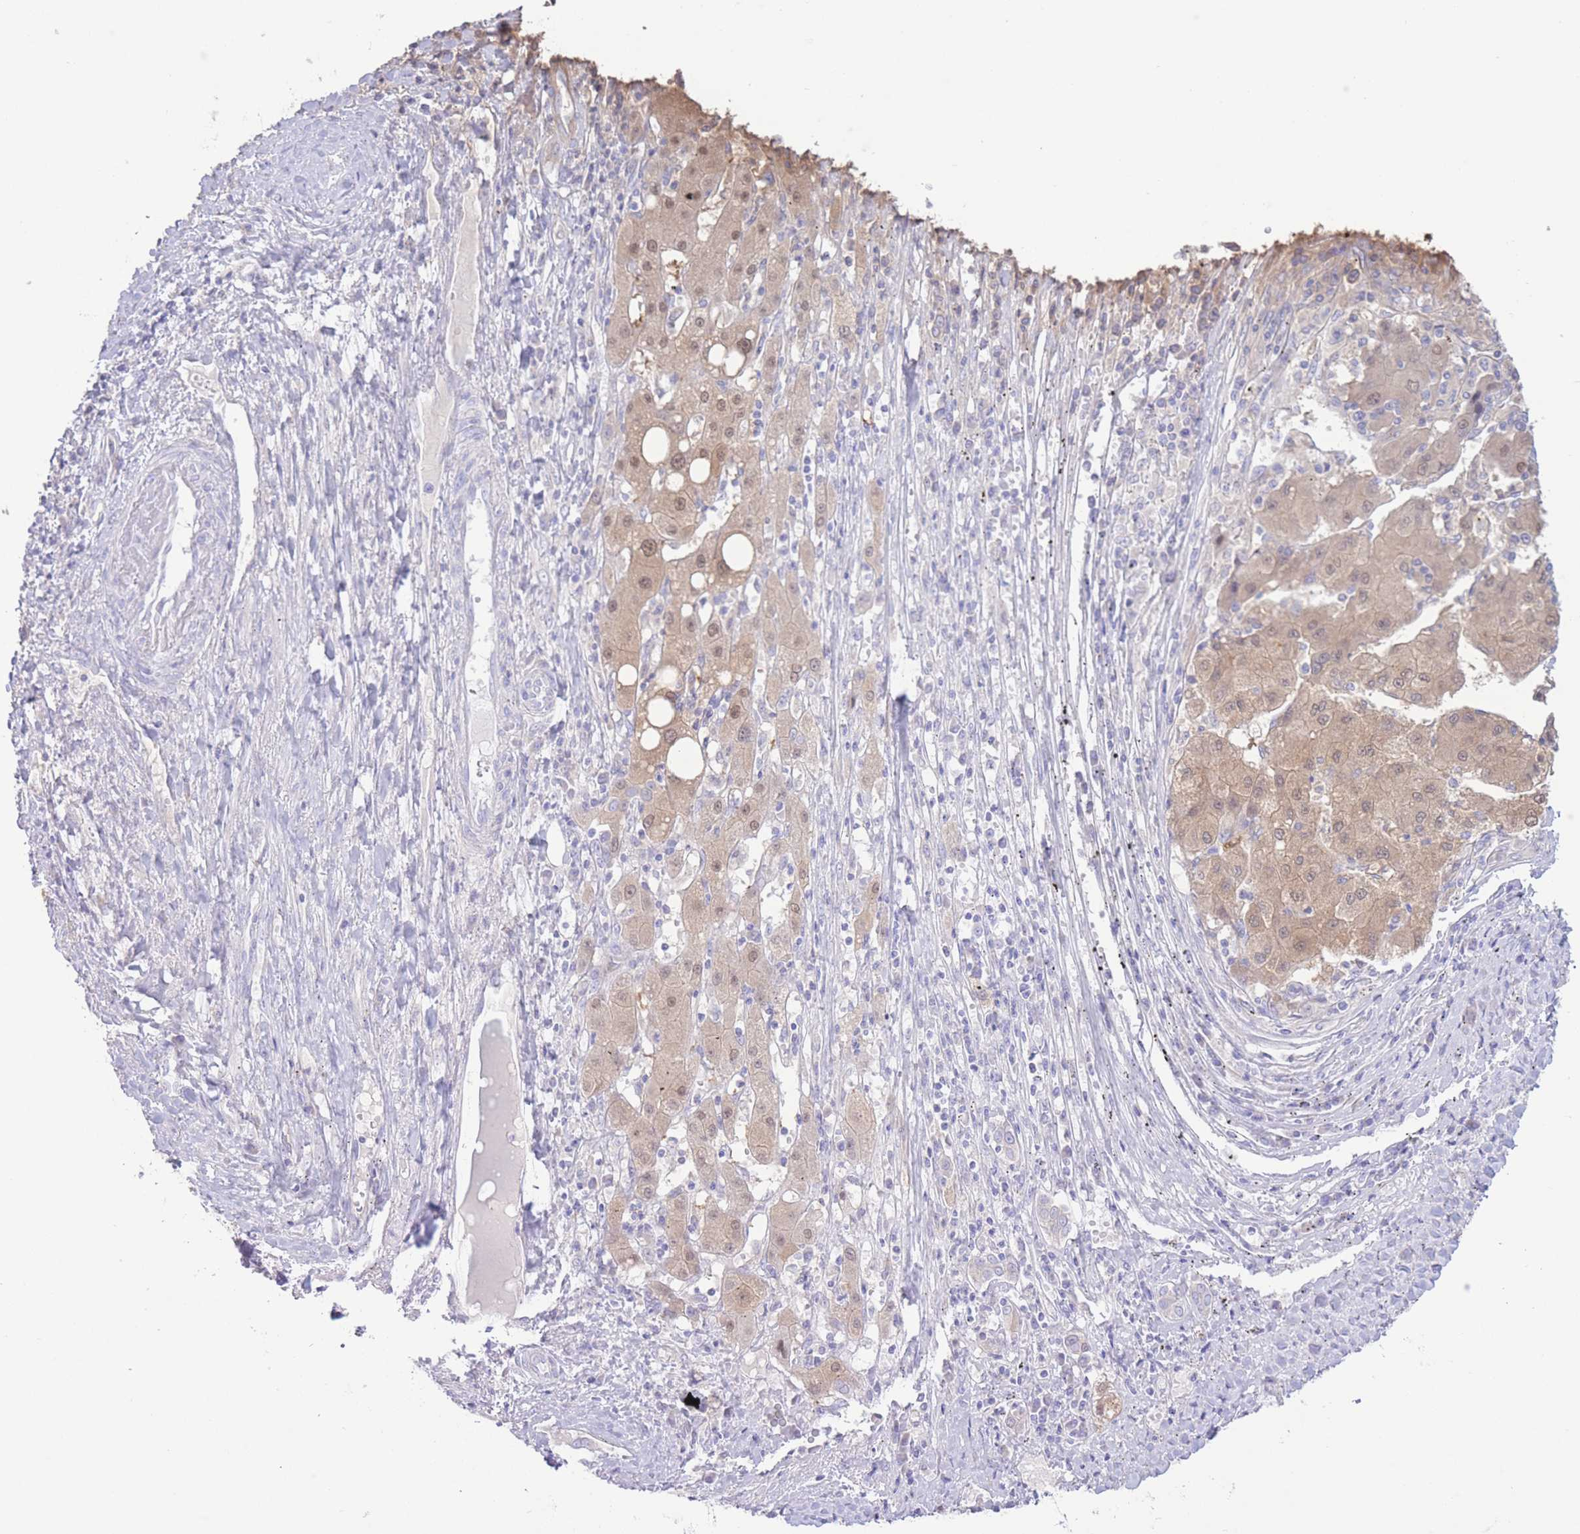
{"staining": {"intensity": "moderate", "quantity": ">75%", "location": "cytoplasmic/membranous,nuclear"}, "tissue": "liver cancer", "cell_type": "Tumor cells", "image_type": "cancer", "snomed": [{"axis": "morphology", "description": "Carcinoma, Hepatocellular, NOS"}, {"axis": "topography", "description": "Liver"}], "caption": "Liver hepatocellular carcinoma was stained to show a protein in brown. There is medium levels of moderate cytoplasmic/membranous and nuclear expression in about >75% of tumor cells.", "gene": "FAH", "patient": {"sex": "male", "age": 72}}